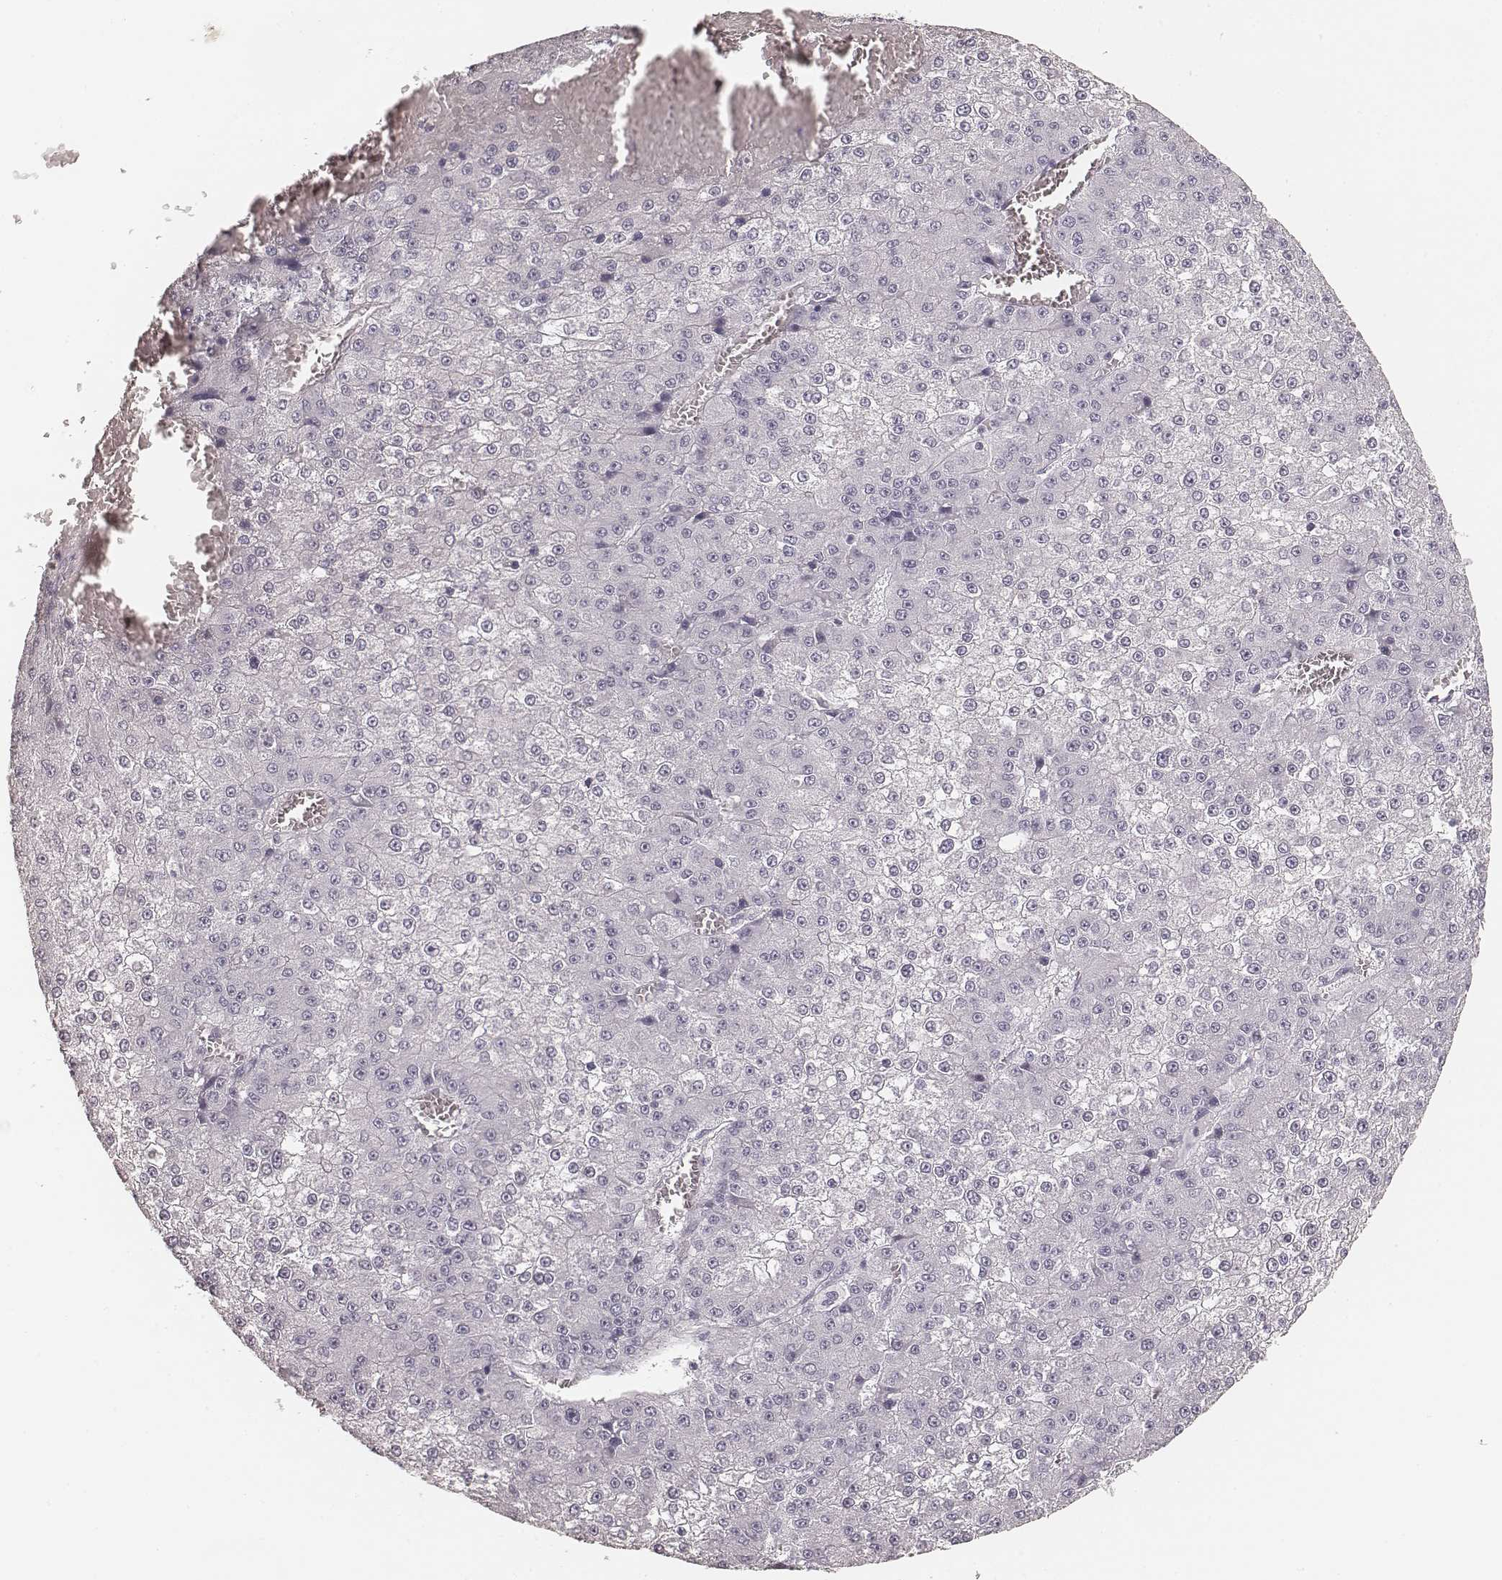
{"staining": {"intensity": "negative", "quantity": "none", "location": "none"}, "tissue": "liver cancer", "cell_type": "Tumor cells", "image_type": "cancer", "snomed": [{"axis": "morphology", "description": "Carcinoma, Hepatocellular, NOS"}, {"axis": "topography", "description": "Liver"}], "caption": "Tumor cells are negative for protein expression in human liver cancer (hepatocellular carcinoma).", "gene": "HNF4G", "patient": {"sex": "female", "age": 73}}